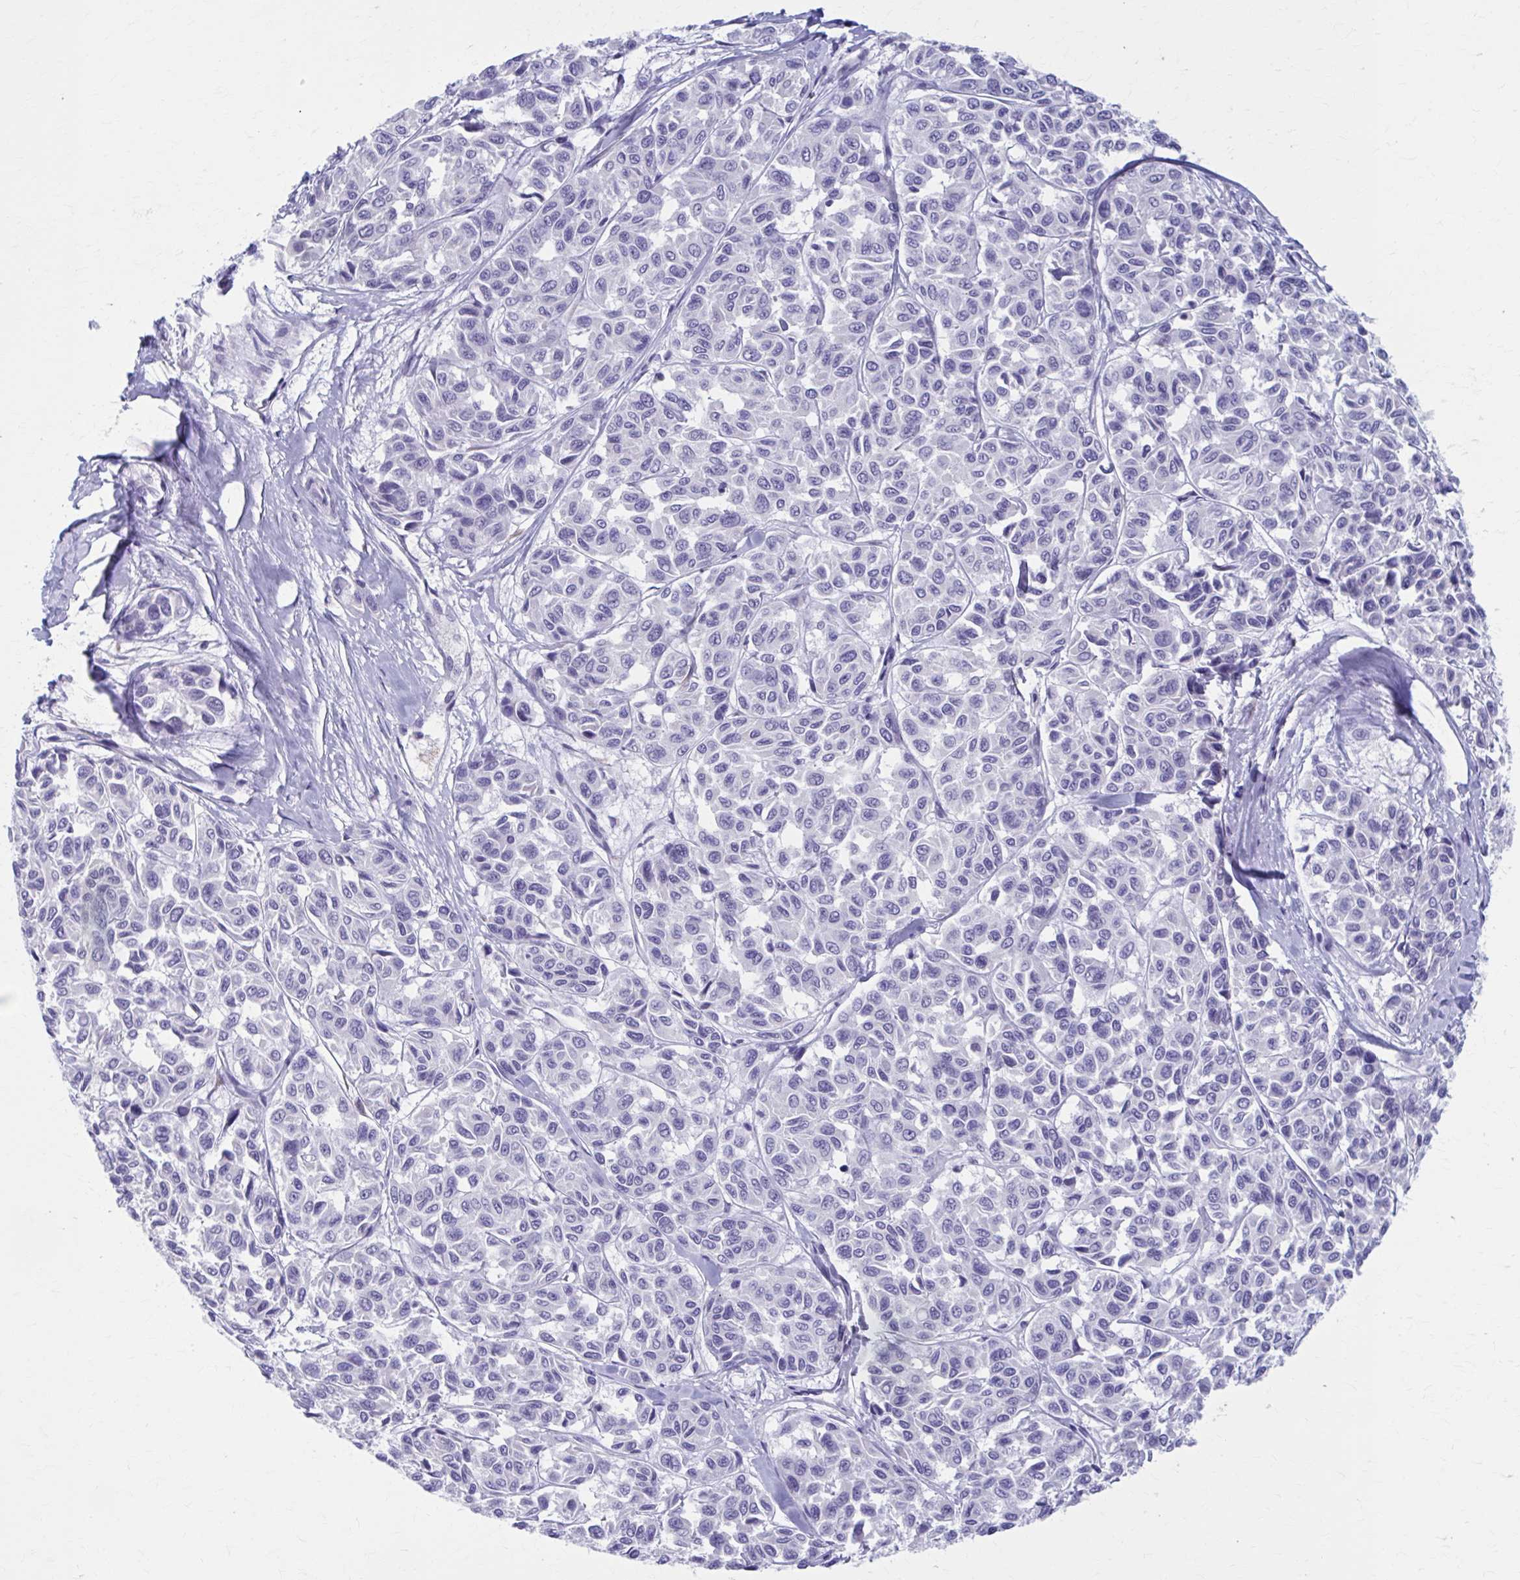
{"staining": {"intensity": "negative", "quantity": "none", "location": "none"}, "tissue": "melanoma", "cell_type": "Tumor cells", "image_type": "cancer", "snomed": [{"axis": "morphology", "description": "Malignant melanoma, NOS"}, {"axis": "topography", "description": "Skin"}], "caption": "DAB (3,3'-diaminobenzidine) immunohistochemical staining of human malignant melanoma displays no significant staining in tumor cells.", "gene": "CCDC105", "patient": {"sex": "female", "age": 66}}